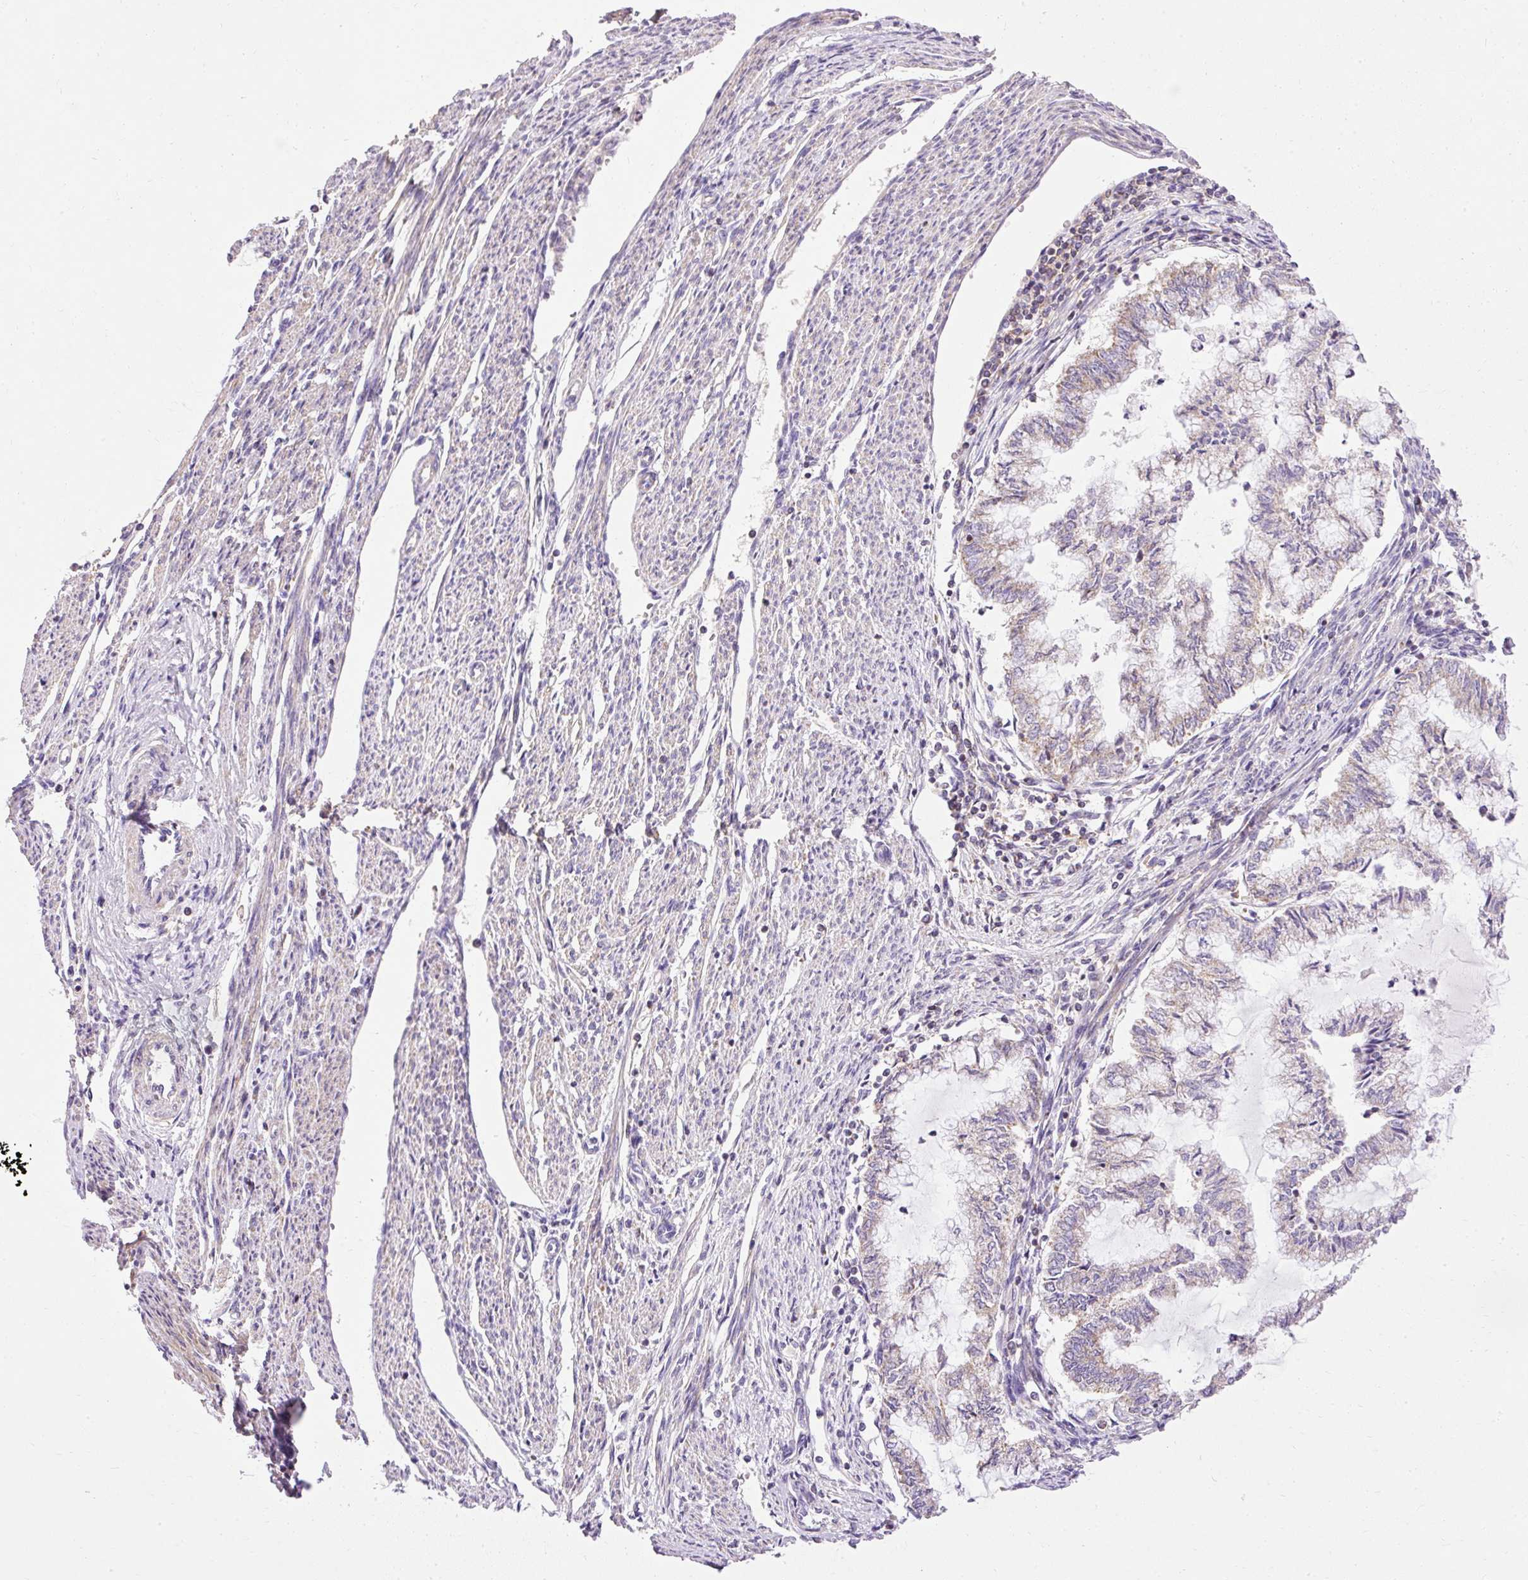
{"staining": {"intensity": "weak", "quantity": "<25%", "location": "cytoplasmic/membranous"}, "tissue": "endometrial cancer", "cell_type": "Tumor cells", "image_type": "cancer", "snomed": [{"axis": "morphology", "description": "Adenocarcinoma, NOS"}, {"axis": "topography", "description": "Endometrium"}], "caption": "The histopathology image shows no staining of tumor cells in endometrial adenocarcinoma.", "gene": "IMMT", "patient": {"sex": "female", "age": 79}}